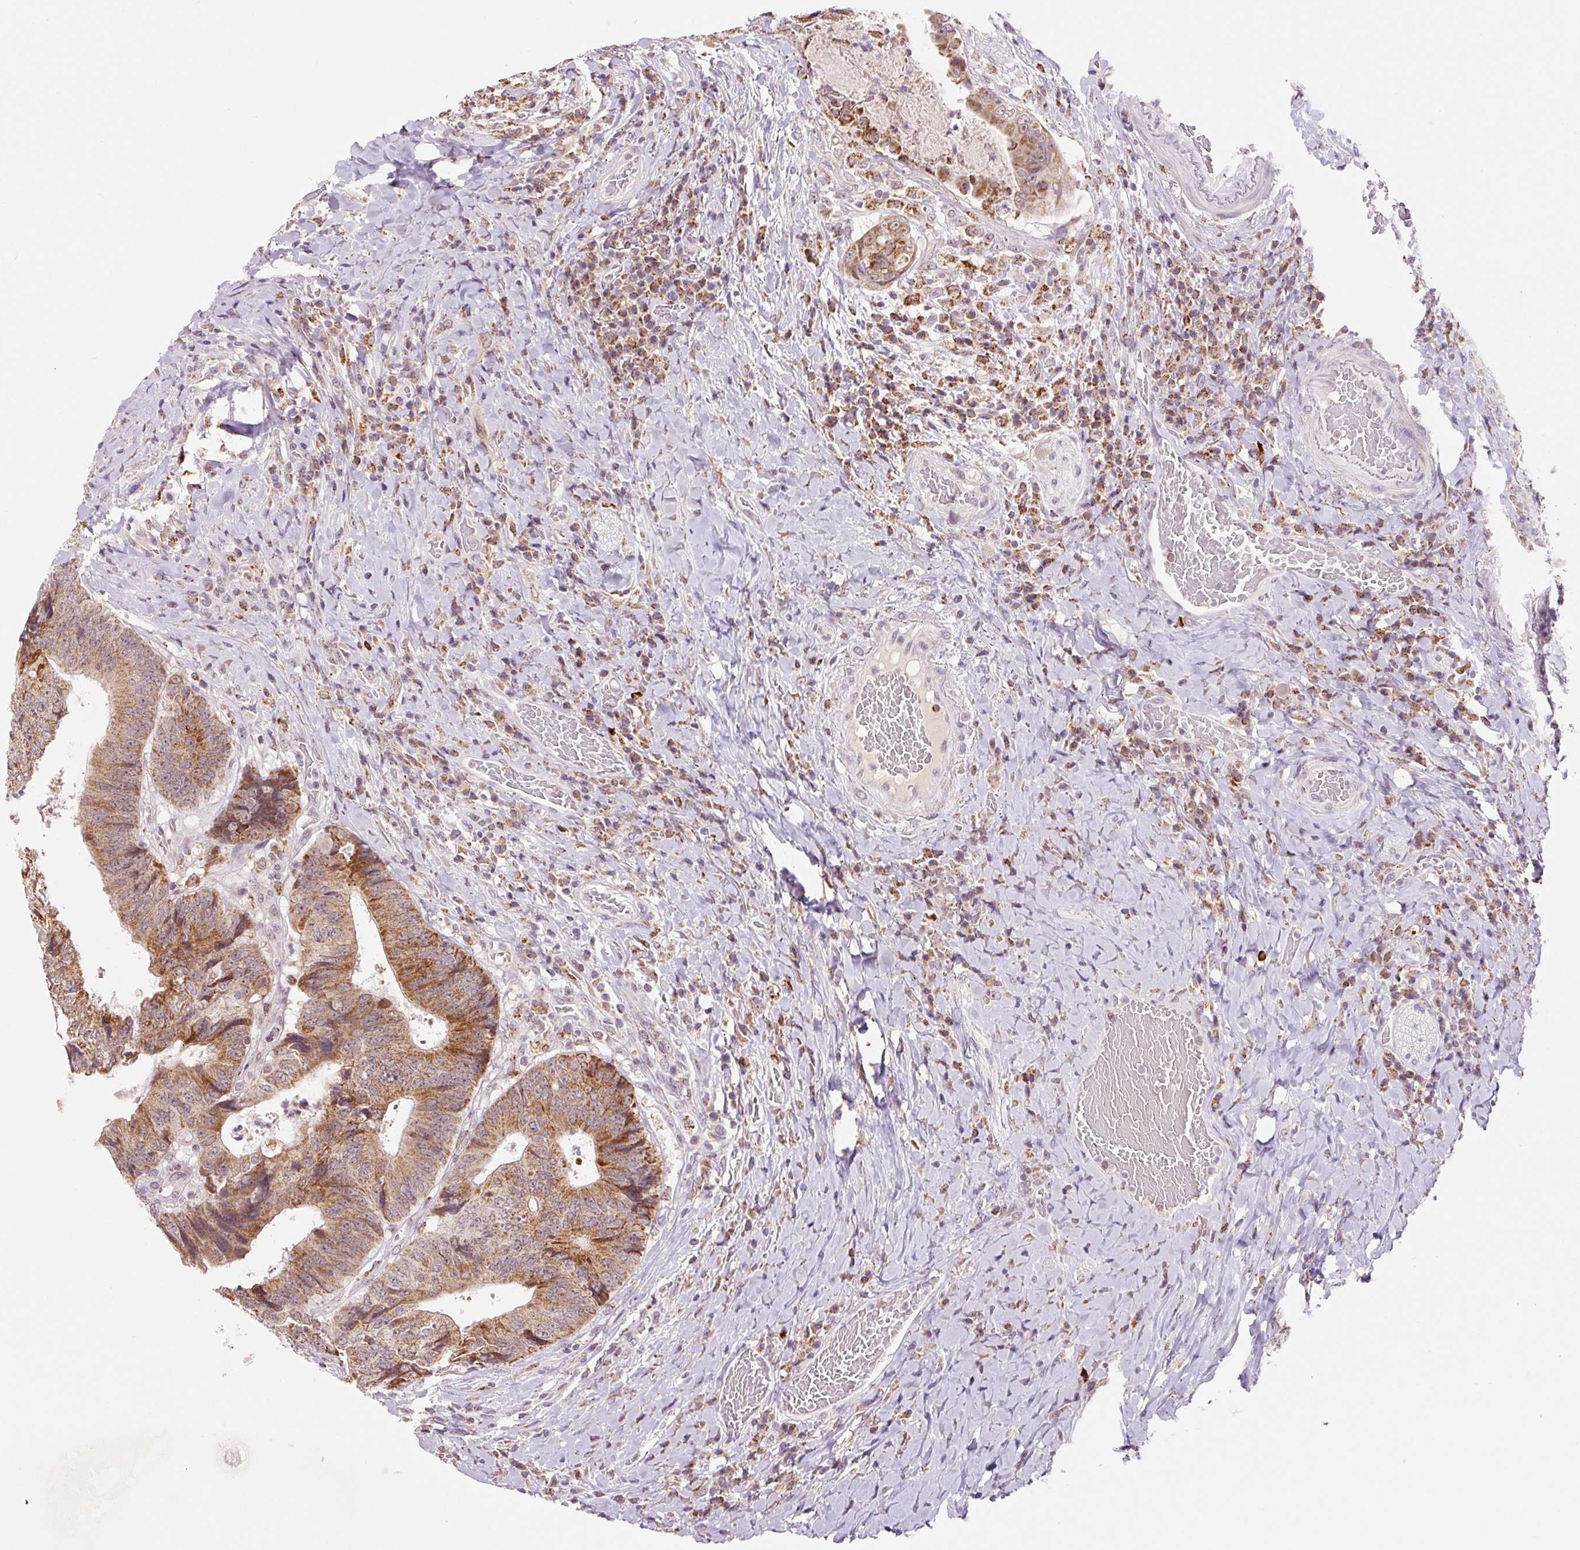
{"staining": {"intensity": "strong", "quantity": ">75%", "location": "cytoplasmic/membranous"}, "tissue": "colorectal cancer", "cell_type": "Tumor cells", "image_type": "cancer", "snomed": [{"axis": "morphology", "description": "Adenocarcinoma, NOS"}, {"axis": "topography", "description": "Rectum"}], "caption": "Tumor cells display high levels of strong cytoplasmic/membranous positivity in about >75% of cells in human adenocarcinoma (colorectal).", "gene": "PCK2", "patient": {"sex": "male", "age": 72}}